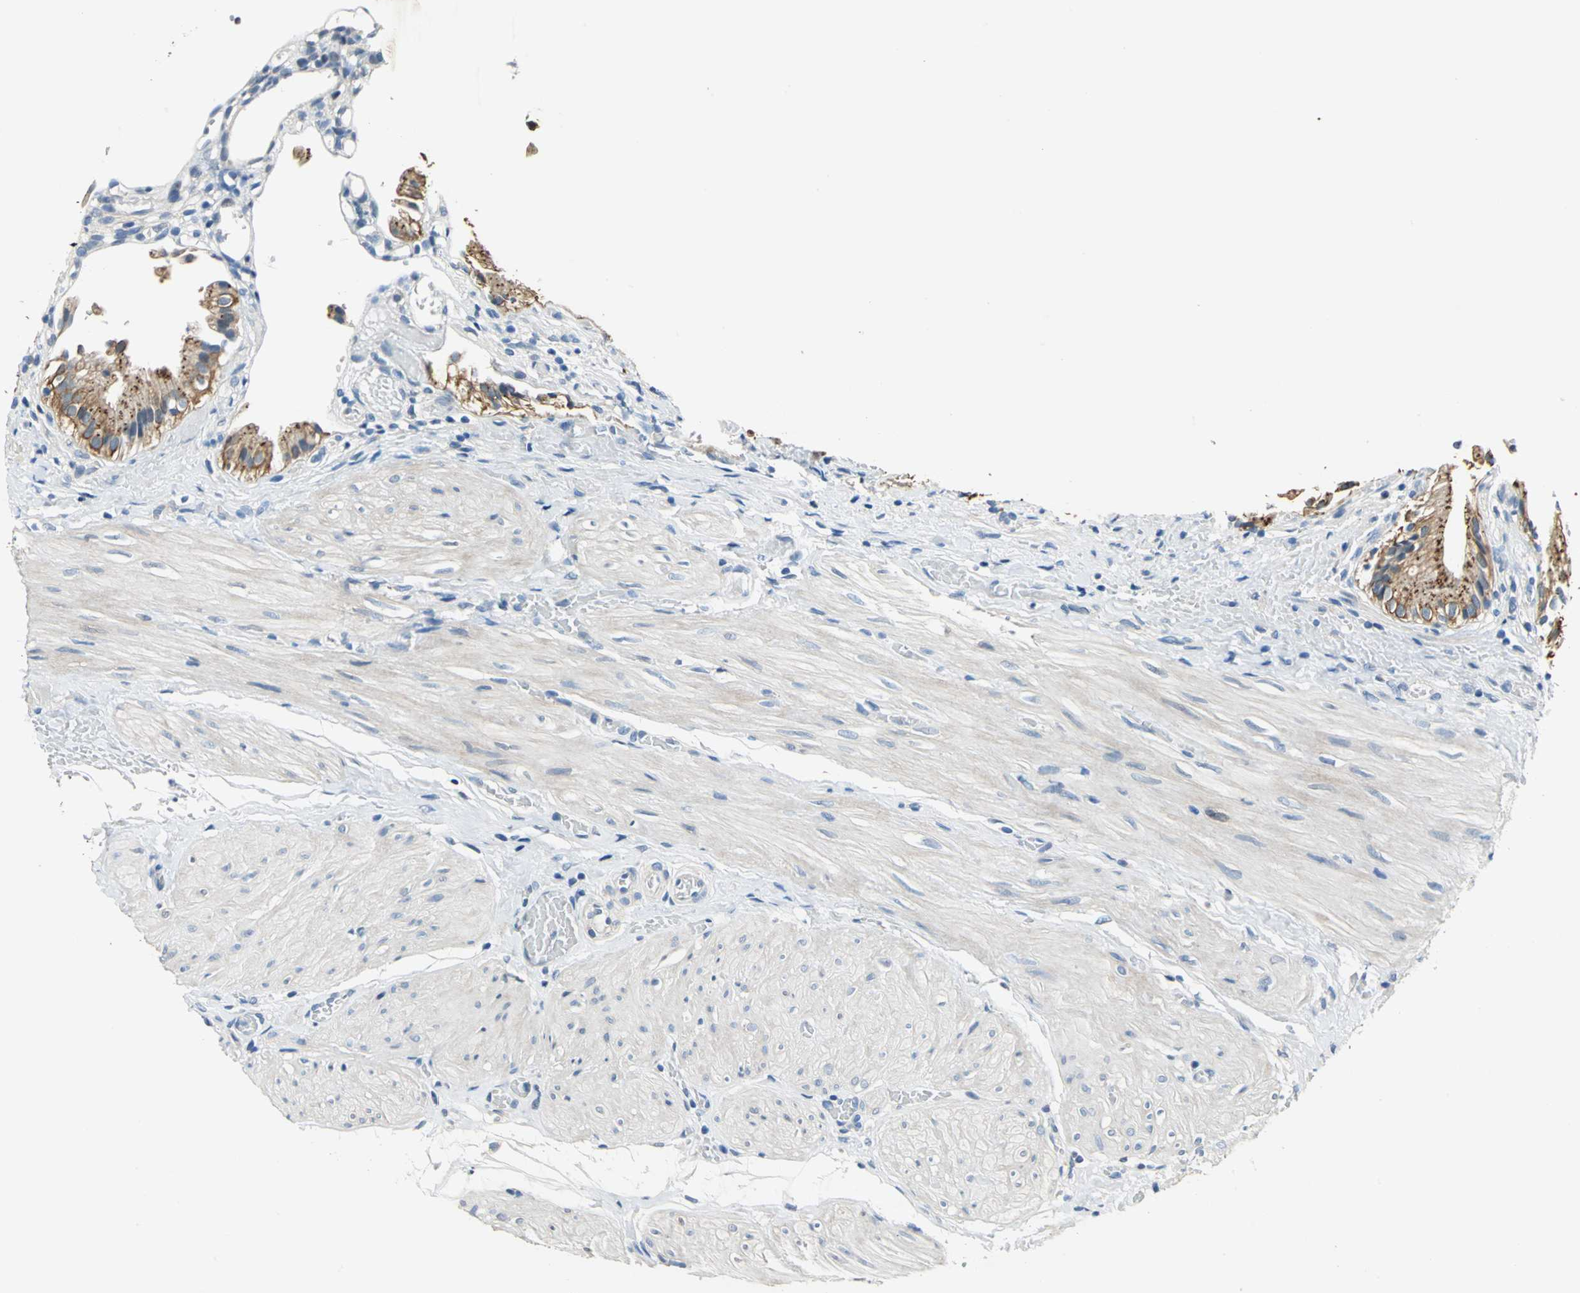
{"staining": {"intensity": "moderate", "quantity": ">75%", "location": "cytoplasmic/membranous"}, "tissue": "gallbladder", "cell_type": "Glandular cells", "image_type": "normal", "snomed": [{"axis": "morphology", "description": "Normal tissue, NOS"}, {"axis": "topography", "description": "Gallbladder"}], "caption": "A high-resolution photomicrograph shows immunohistochemistry (IHC) staining of unremarkable gallbladder, which demonstrates moderate cytoplasmic/membranous positivity in approximately >75% of glandular cells.", "gene": "RASD2", "patient": {"sex": "male", "age": 65}}